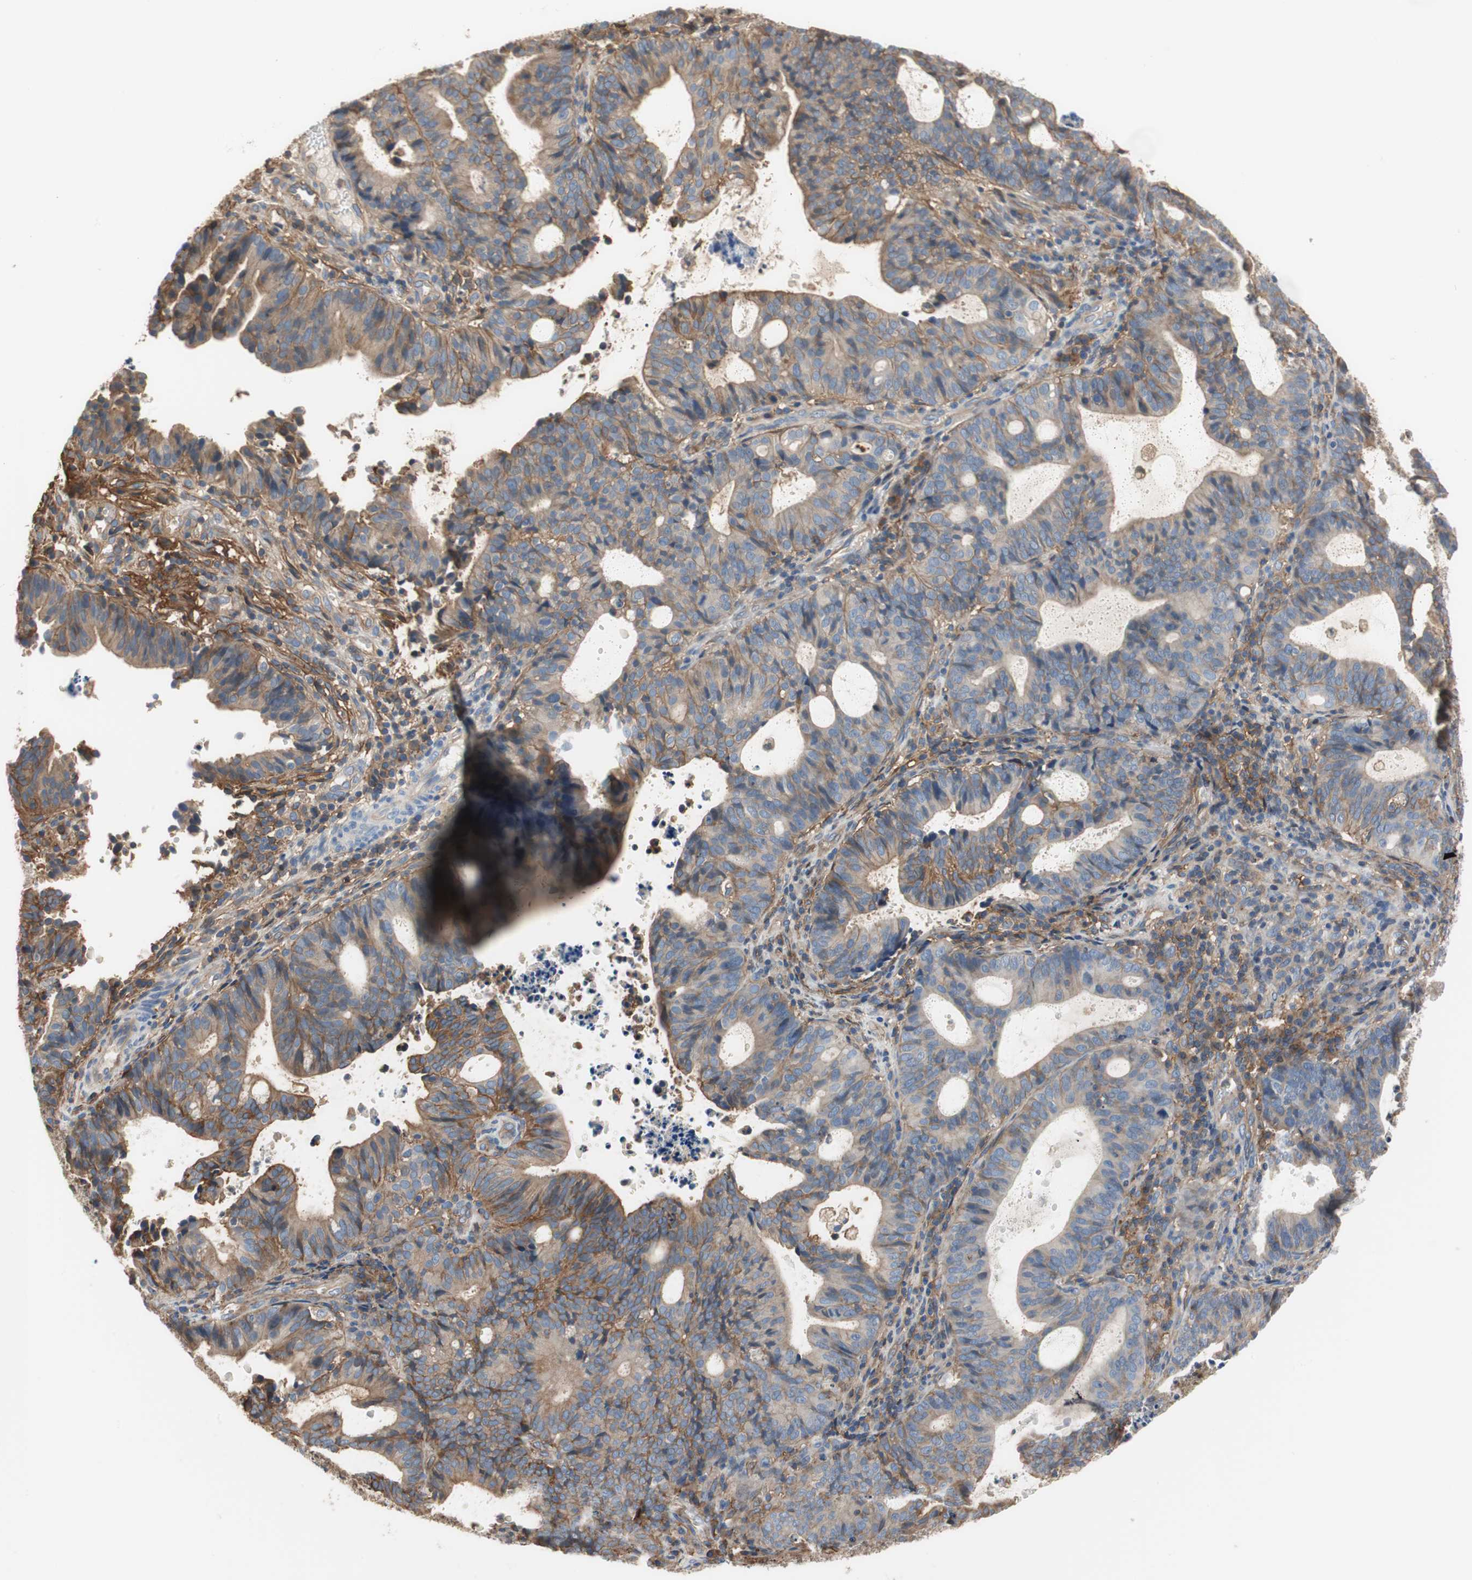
{"staining": {"intensity": "moderate", "quantity": "25%-75%", "location": "cytoplasmic/membranous"}, "tissue": "endometrial cancer", "cell_type": "Tumor cells", "image_type": "cancer", "snomed": [{"axis": "morphology", "description": "Adenocarcinoma, NOS"}, {"axis": "topography", "description": "Uterus"}], "caption": "Endometrial cancer (adenocarcinoma) stained with a protein marker displays moderate staining in tumor cells.", "gene": "IL1RL1", "patient": {"sex": "female", "age": 83}}